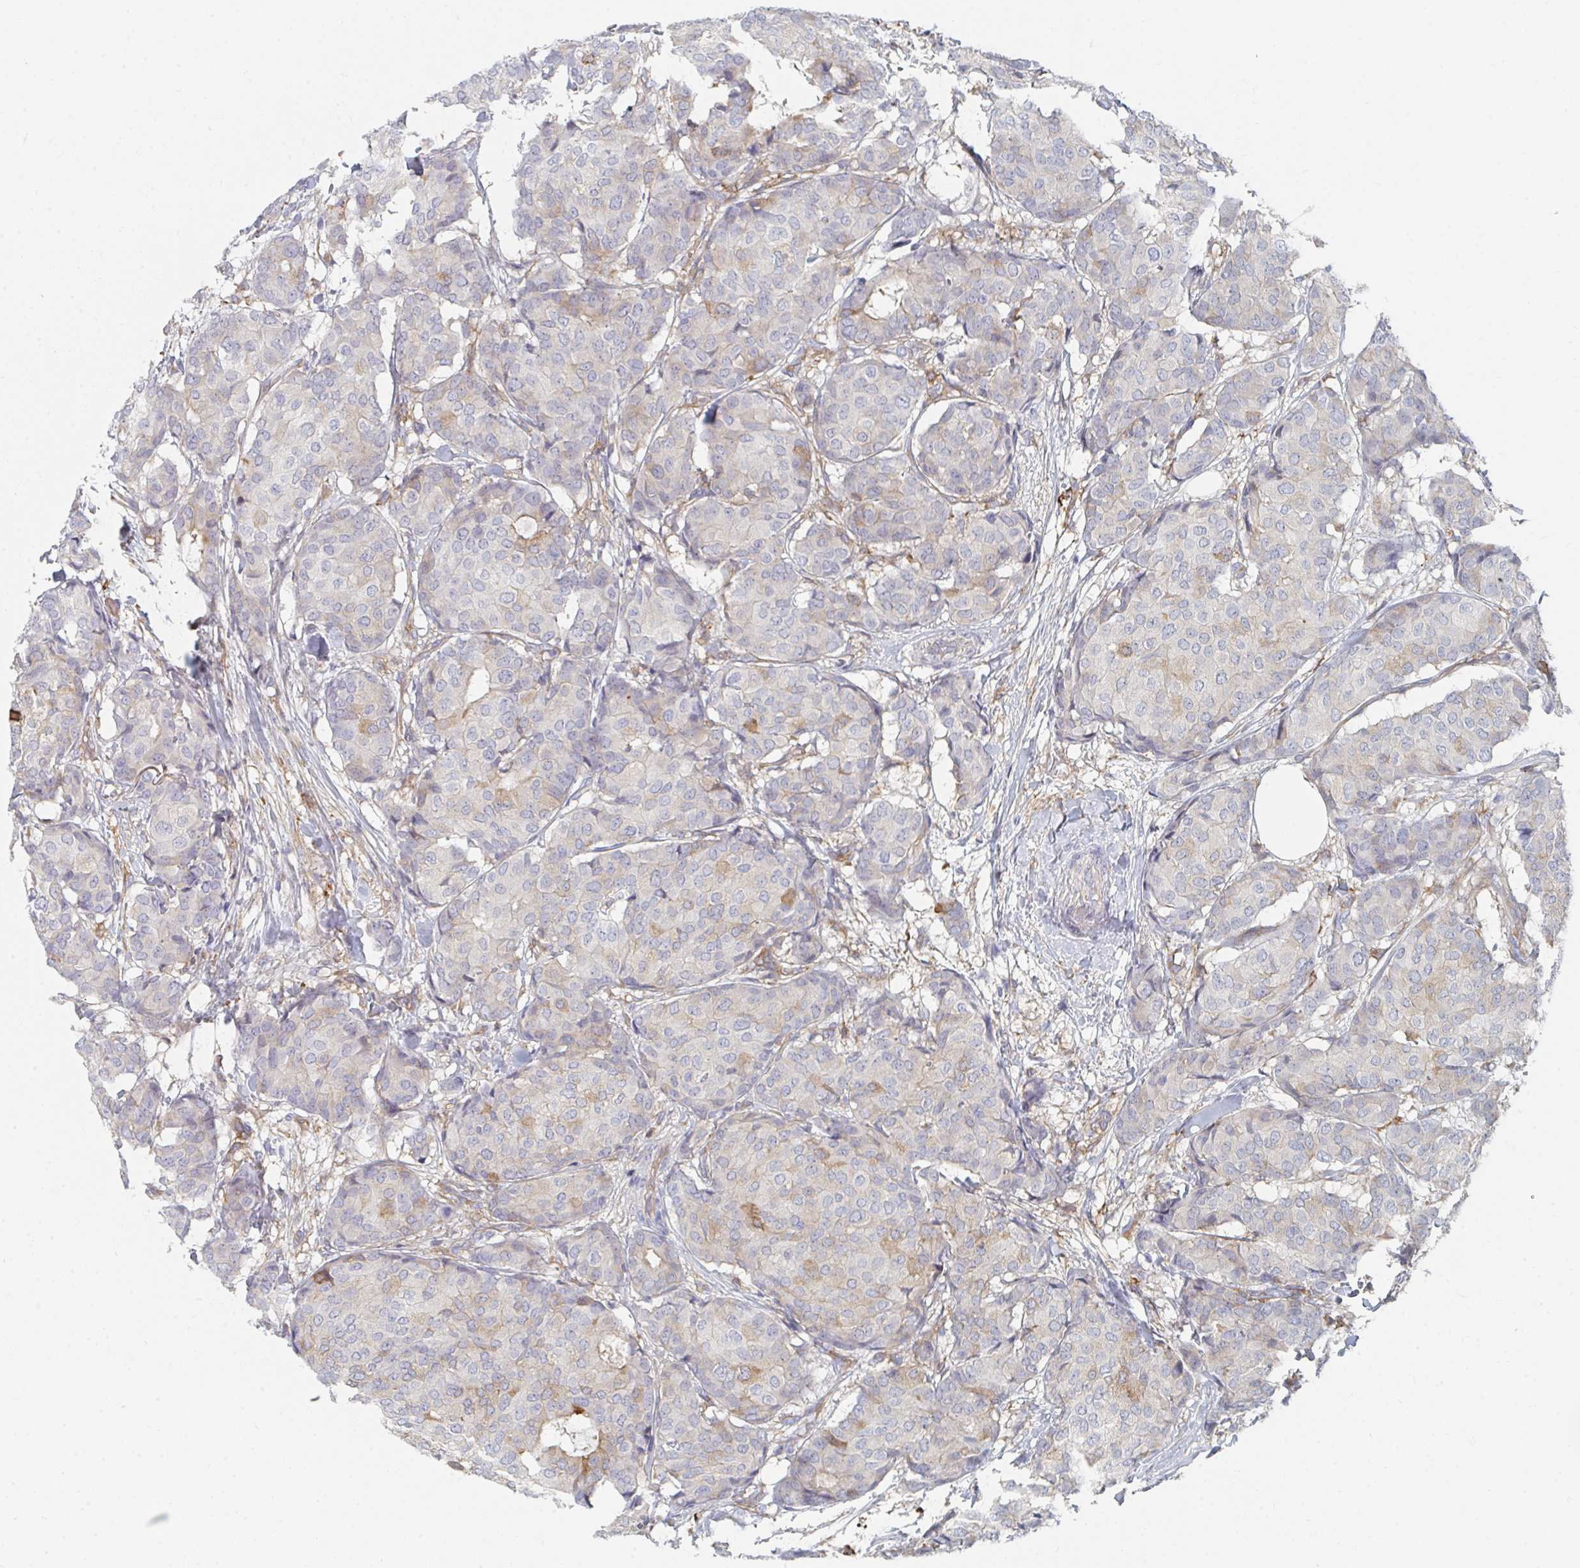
{"staining": {"intensity": "moderate", "quantity": "<25%", "location": "cytoplasmic/membranous"}, "tissue": "breast cancer", "cell_type": "Tumor cells", "image_type": "cancer", "snomed": [{"axis": "morphology", "description": "Duct carcinoma"}, {"axis": "topography", "description": "Breast"}], "caption": "IHC histopathology image of intraductal carcinoma (breast) stained for a protein (brown), which reveals low levels of moderate cytoplasmic/membranous staining in approximately <25% of tumor cells.", "gene": "DAB2", "patient": {"sex": "female", "age": 75}}